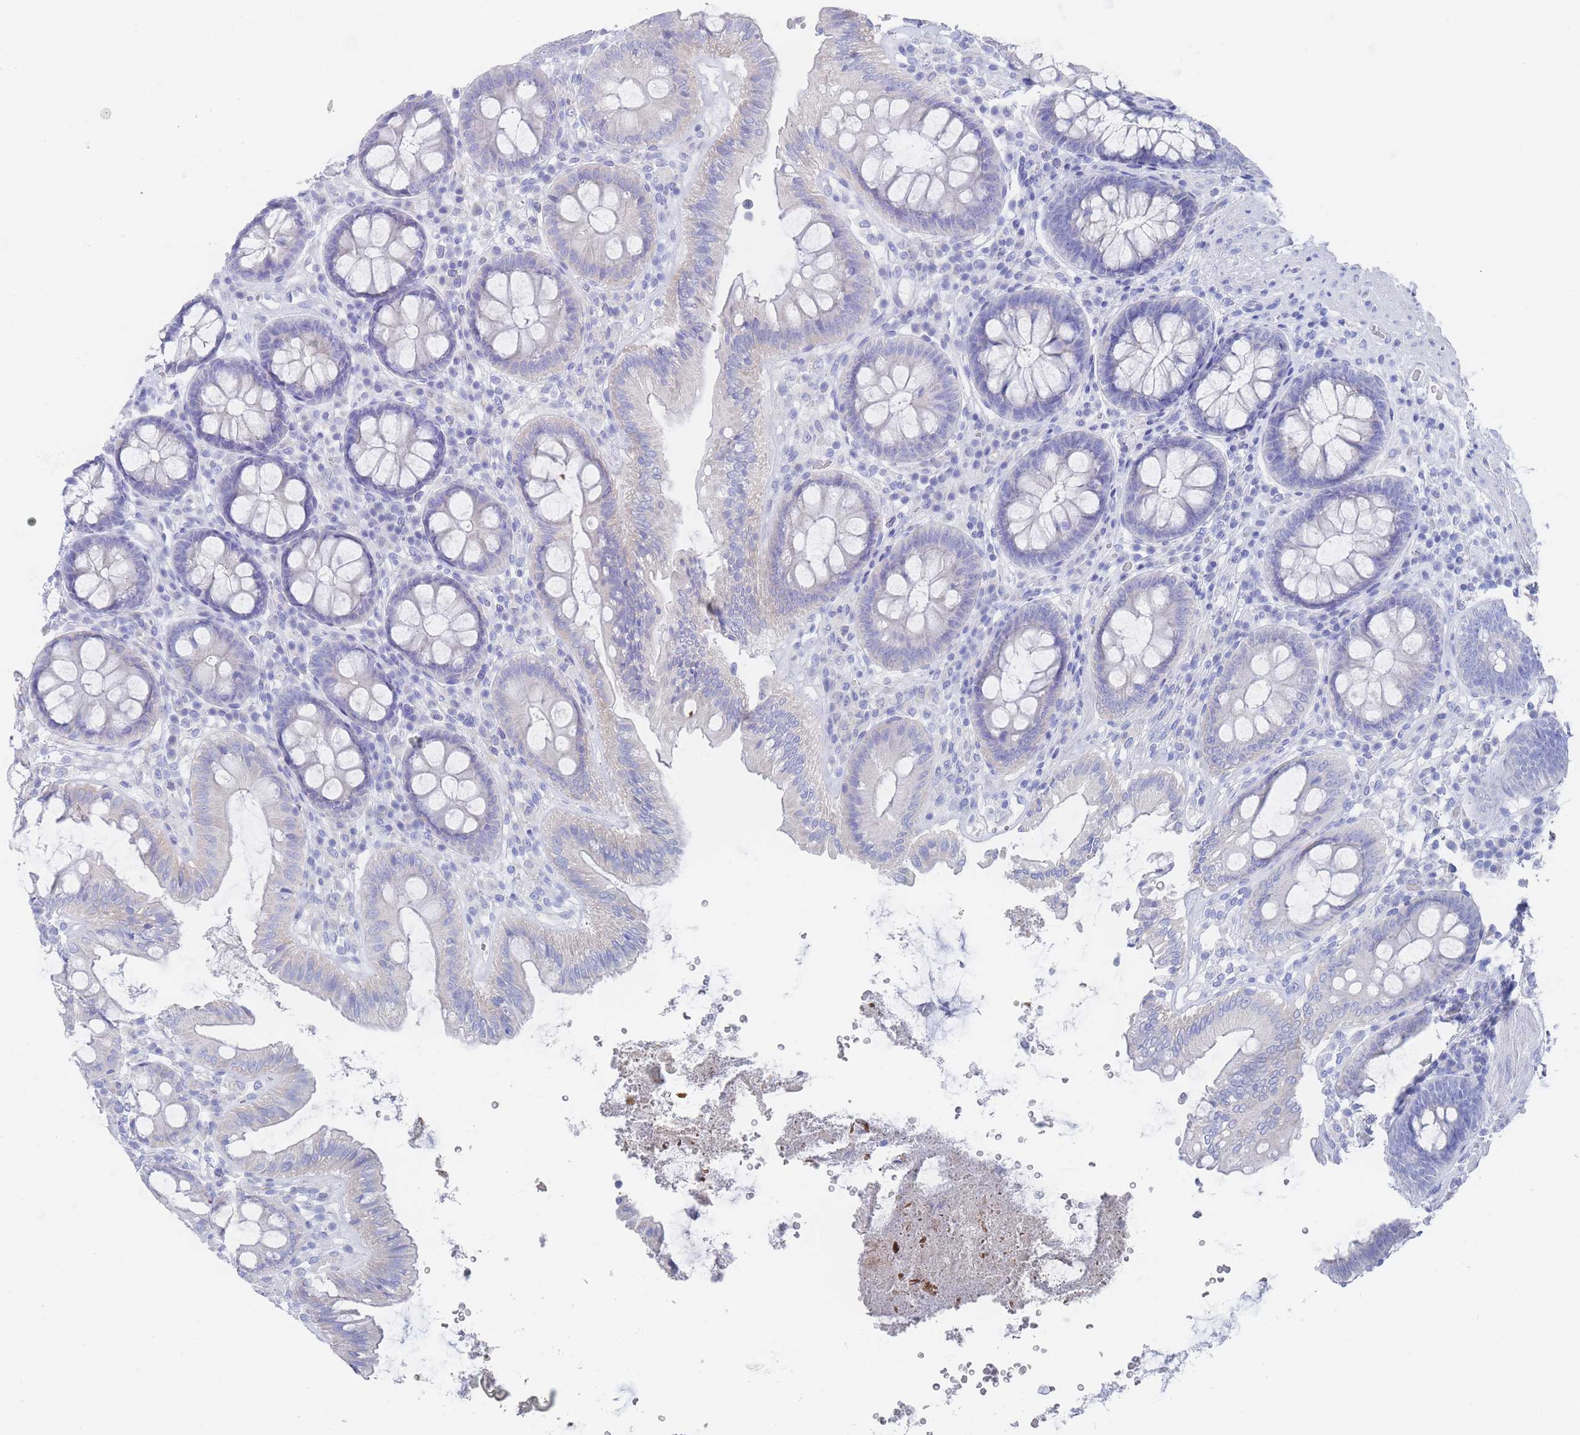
{"staining": {"intensity": "negative", "quantity": "none", "location": "none"}, "tissue": "colon", "cell_type": "Endothelial cells", "image_type": "normal", "snomed": [{"axis": "morphology", "description": "Normal tissue, NOS"}, {"axis": "topography", "description": "Colon"}], "caption": "Immunohistochemistry (IHC) photomicrograph of unremarkable colon: human colon stained with DAB reveals no significant protein expression in endothelial cells.", "gene": "LRRC37A2", "patient": {"sex": "male", "age": 84}}